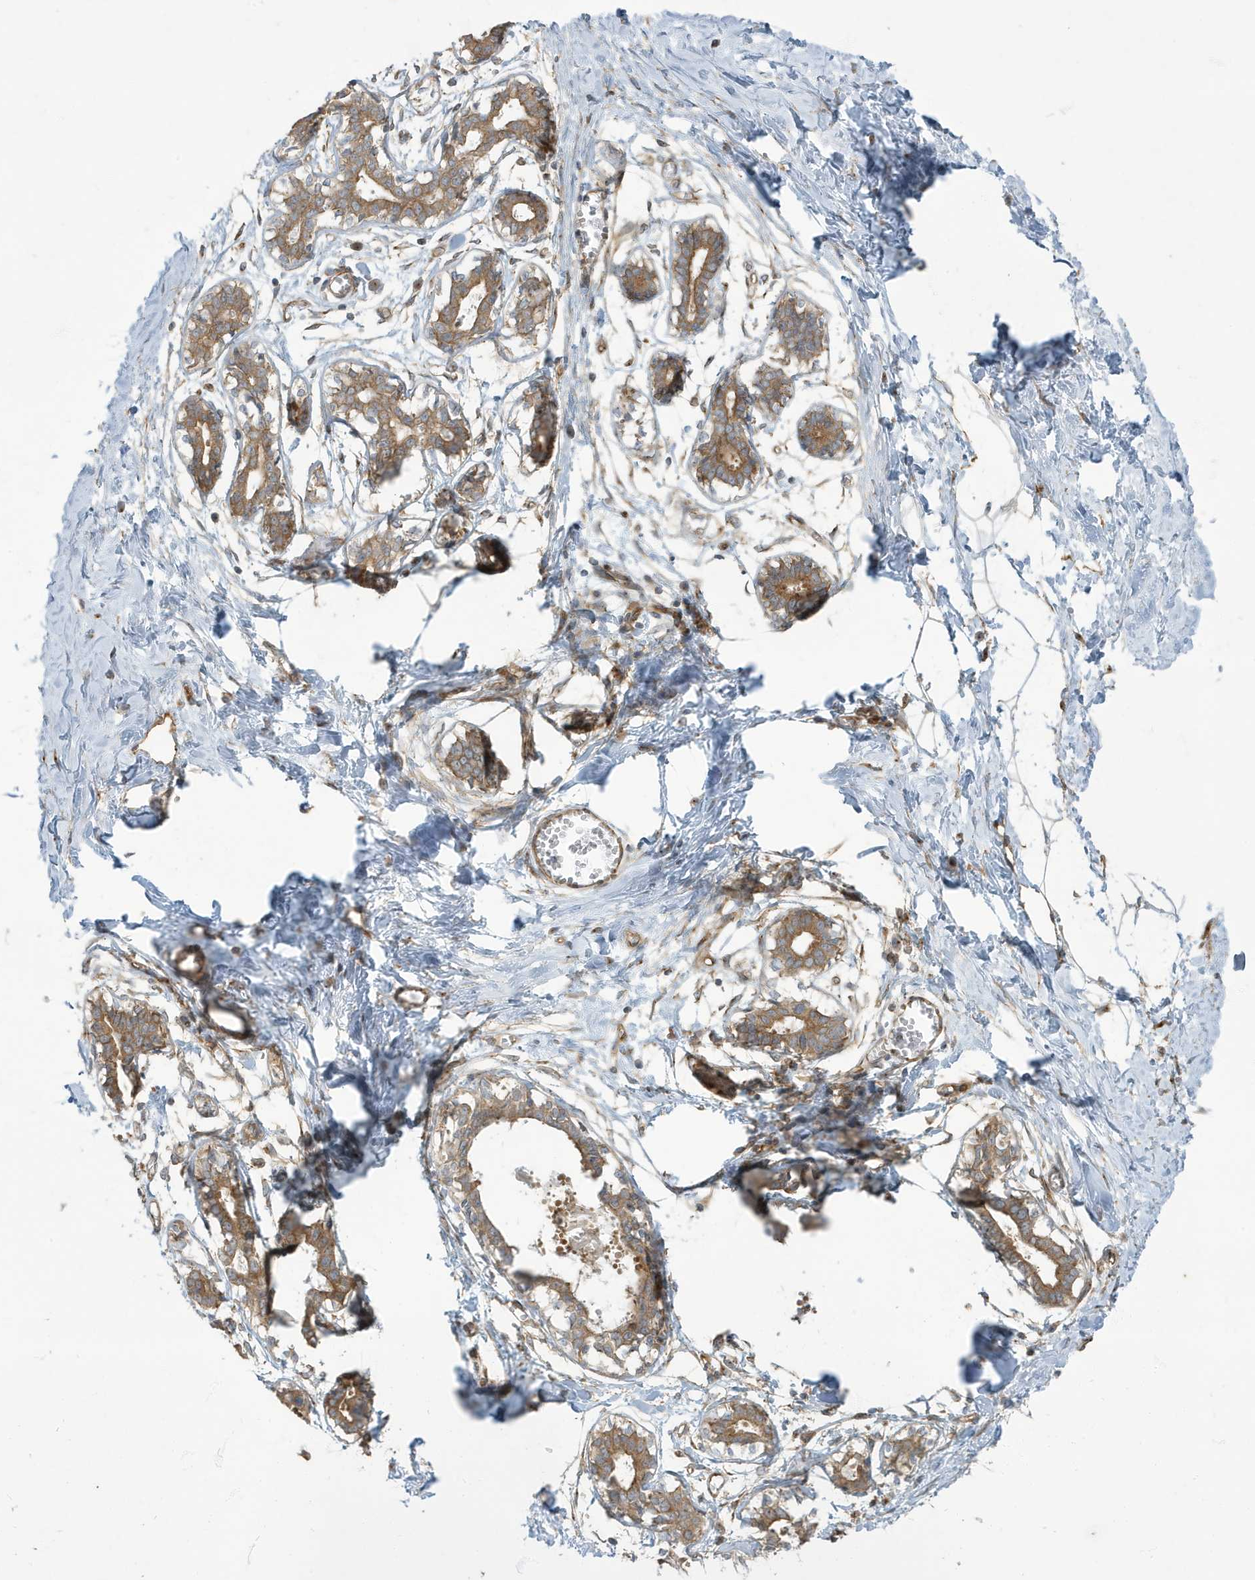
{"staining": {"intensity": "moderate", "quantity": "25%-75%", "location": "cytoplasmic/membranous"}, "tissue": "breast", "cell_type": "Adipocytes", "image_type": "normal", "snomed": [{"axis": "morphology", "description": "Normal tissue, NOS"}, {"axis": "topography", "description": "Breast"}], "caption": "Moderate cytoplasmic/membranous positivity is appreciated in approximately 25%-75% of adipocytes in benign breast.", "gene": "ATP23", "patient": {"sex": "female", "age": 27}}